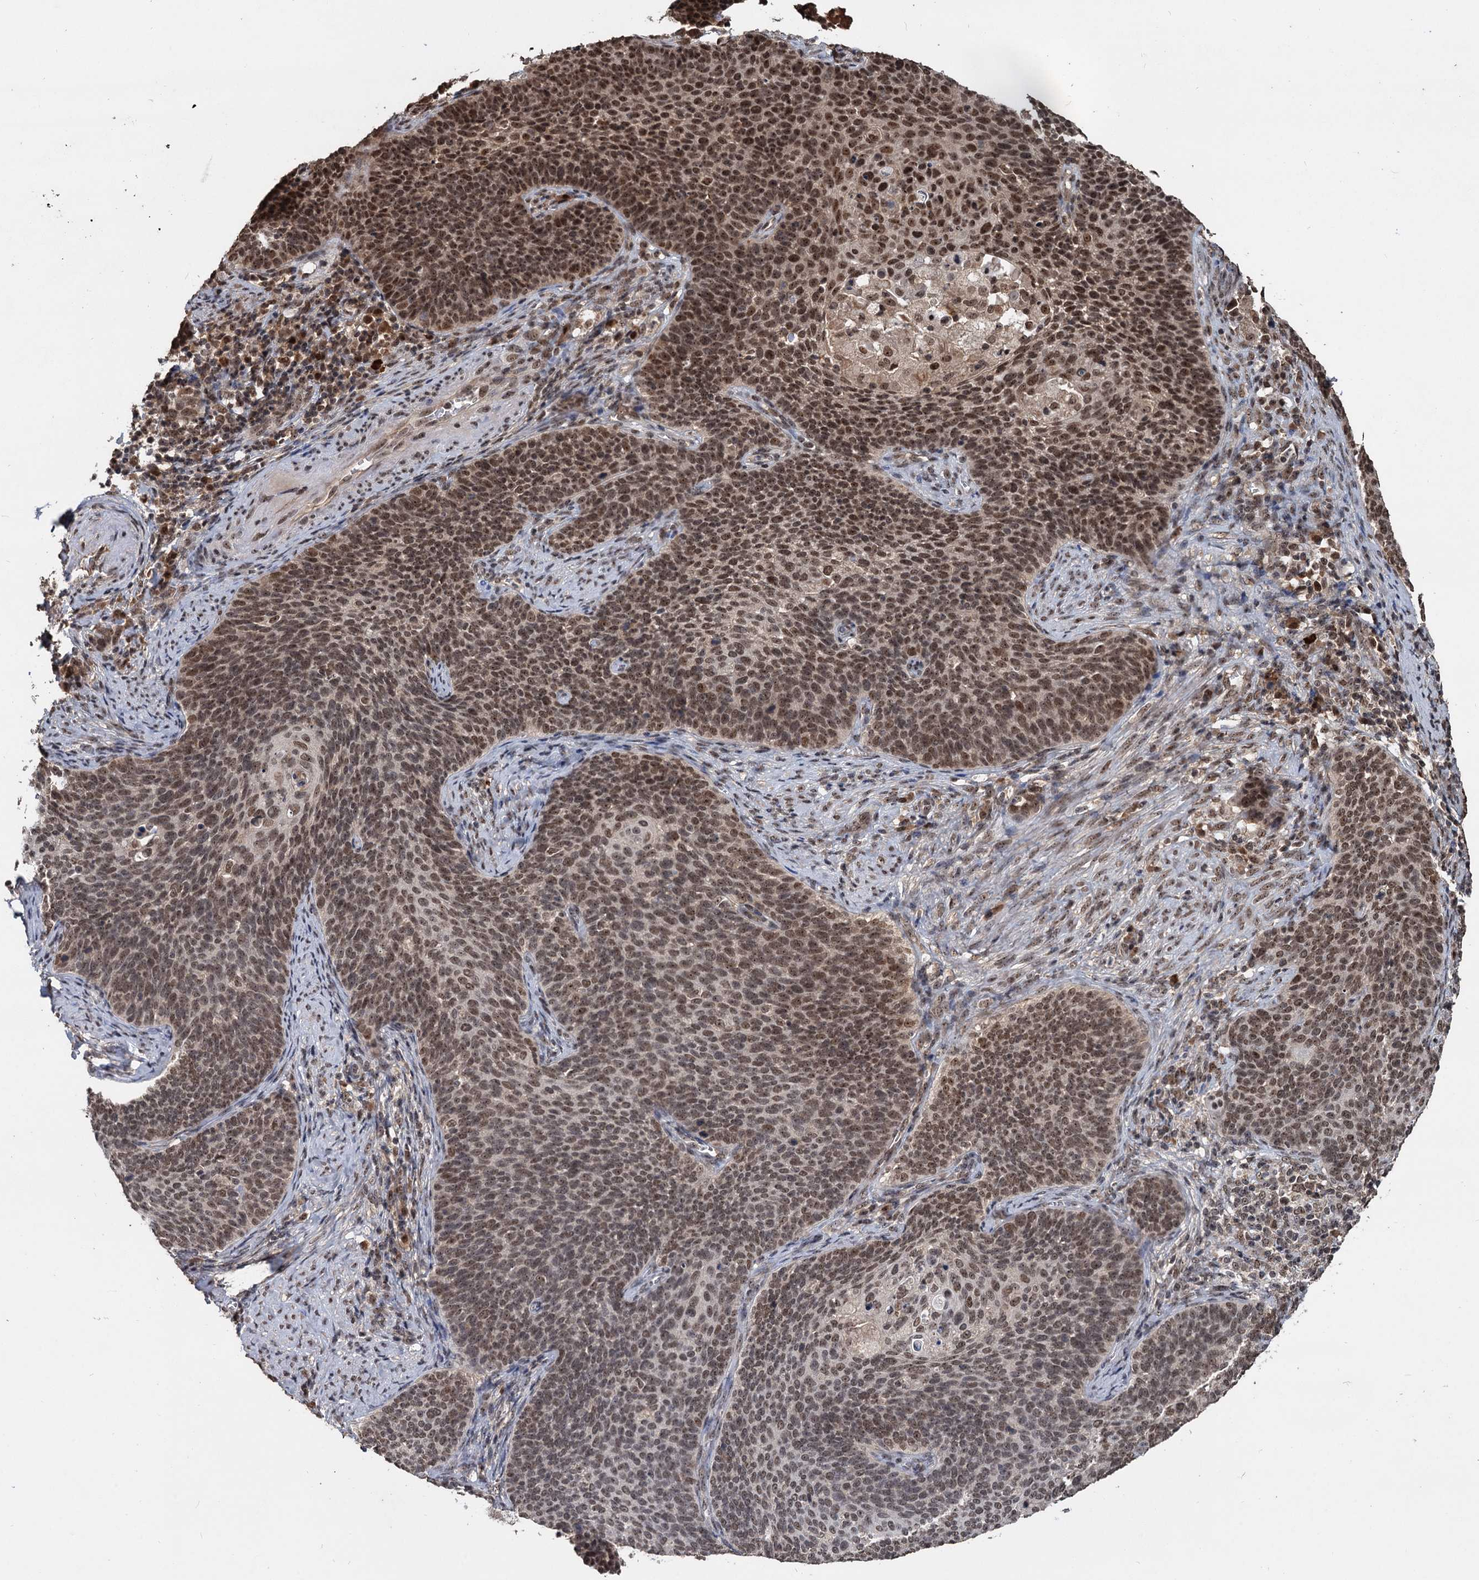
{"staining": {"intensity": "moderate", "quantity": "25%-75%", "location": "nuclear"}, "tissue": "cervical cancer", "cell_type": "Tumor cells", "image_type": "cancer", "snomed": [{"axis": "morphology", "description": "Normal tissue, NOS"}, {"axis": "morphology", "description": "Squamous cell carcinoma, NOS"}, {"axis": "topography", "description": "Cervix"}], "caption": "IHC image of neoplastic tissue: human cervical squamous cell carcinoma stained using immunohistochemistry exhibits medium levels of moderate protein expression localized specifically in the nuclear of tumor cells, appearing as a nuclear brown color.", "gene": "FAM216B", "patient": {"sex": "female", "age": 39}}